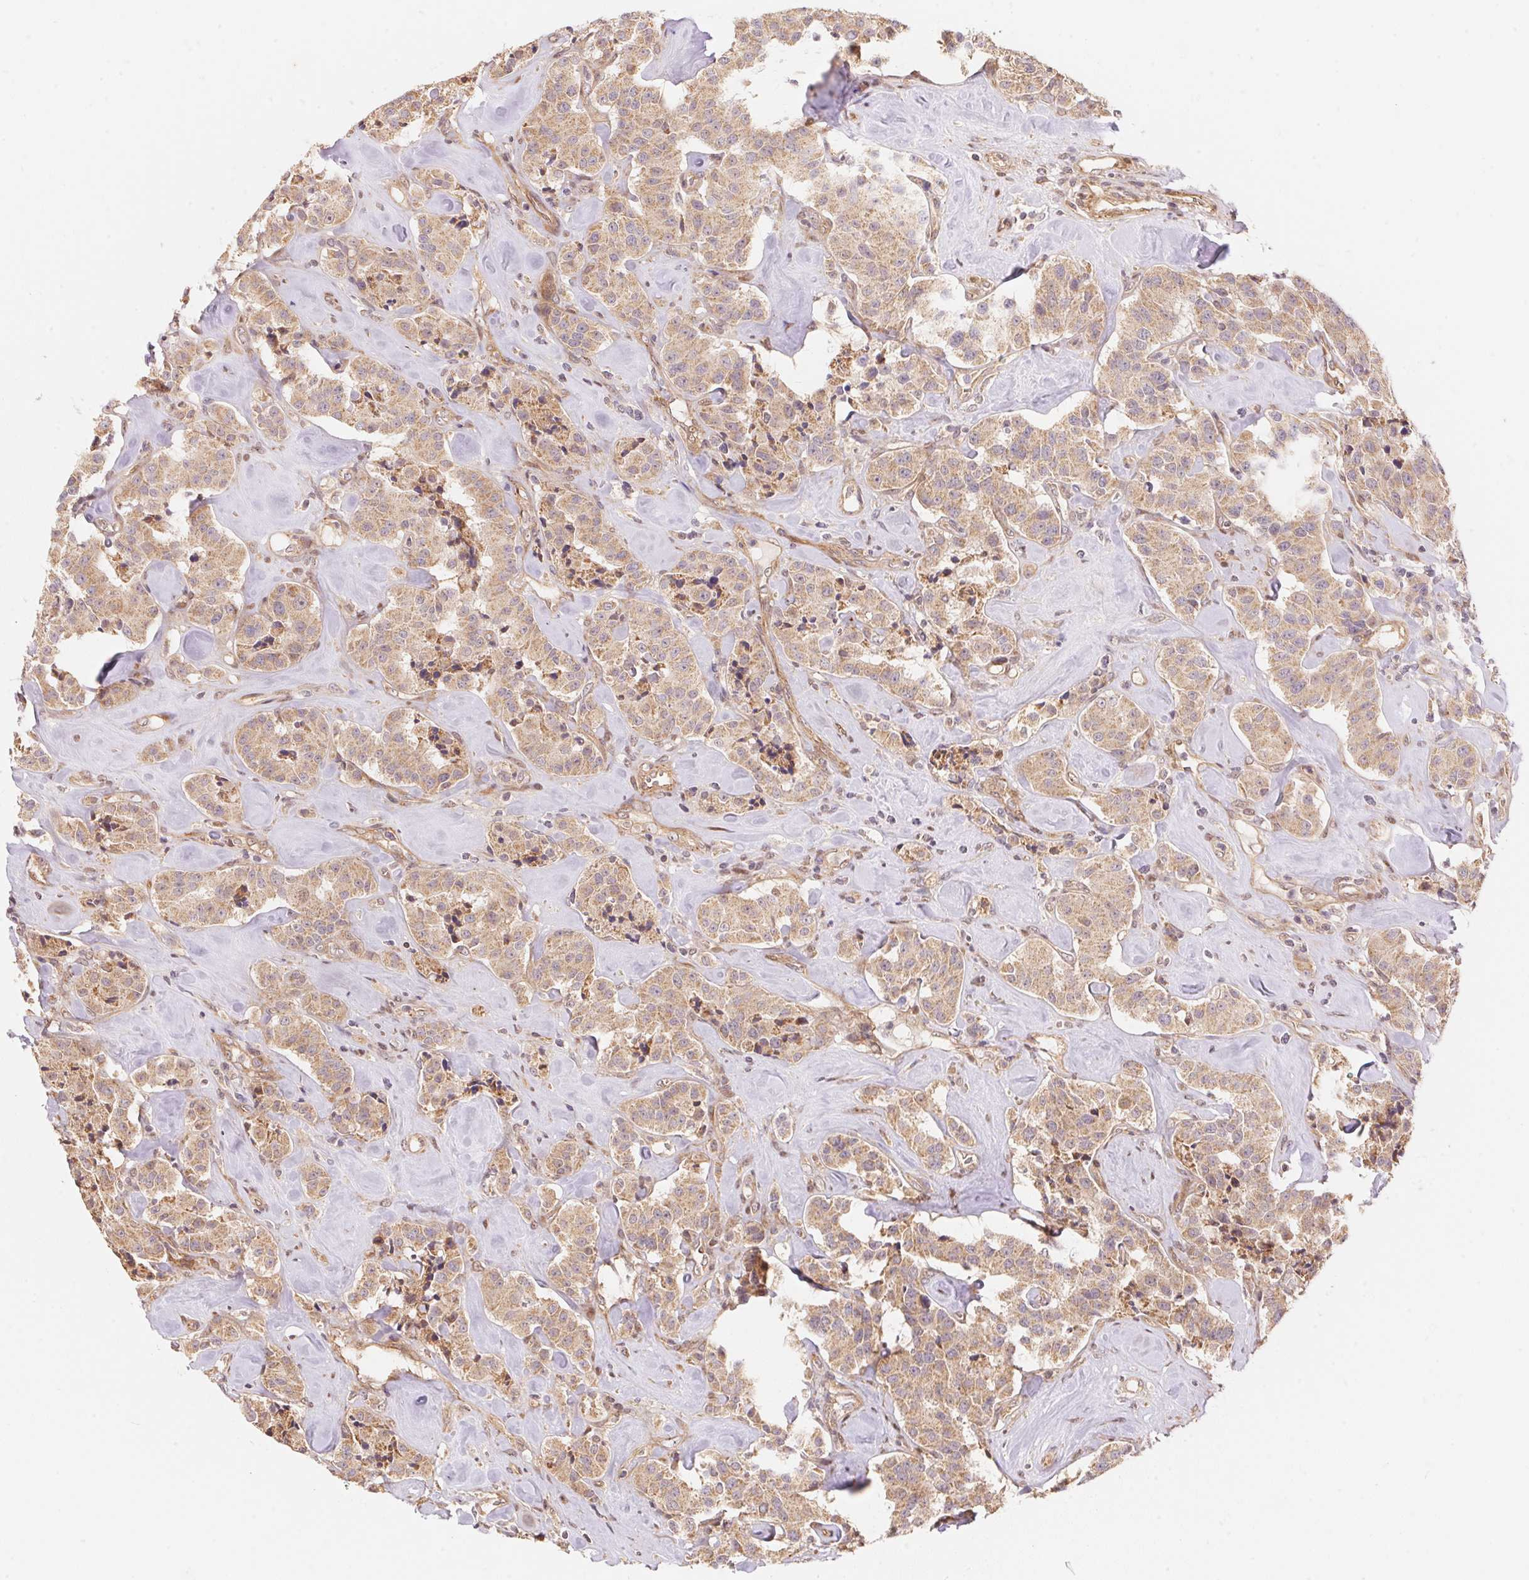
{"staining": {"intensity": "weak", "quantity": ">75%", "location": "cytoplasmic/membranous"}, "tissue": "carcinoid", "cell_type": "Tumor cells", "image_type": "cancer", "snomed": [{"axis": "morphology", "description": "Carcinoid, malignant, NOS"}, {"axis": "topography", "description": "Pancreas"}], "caption": "Malignant carcinoid stained with a protein marker demonstrates weak staining in tumor cells.", "gene": "TNIP2", "patient": {"sex": "male", "age": 41}}